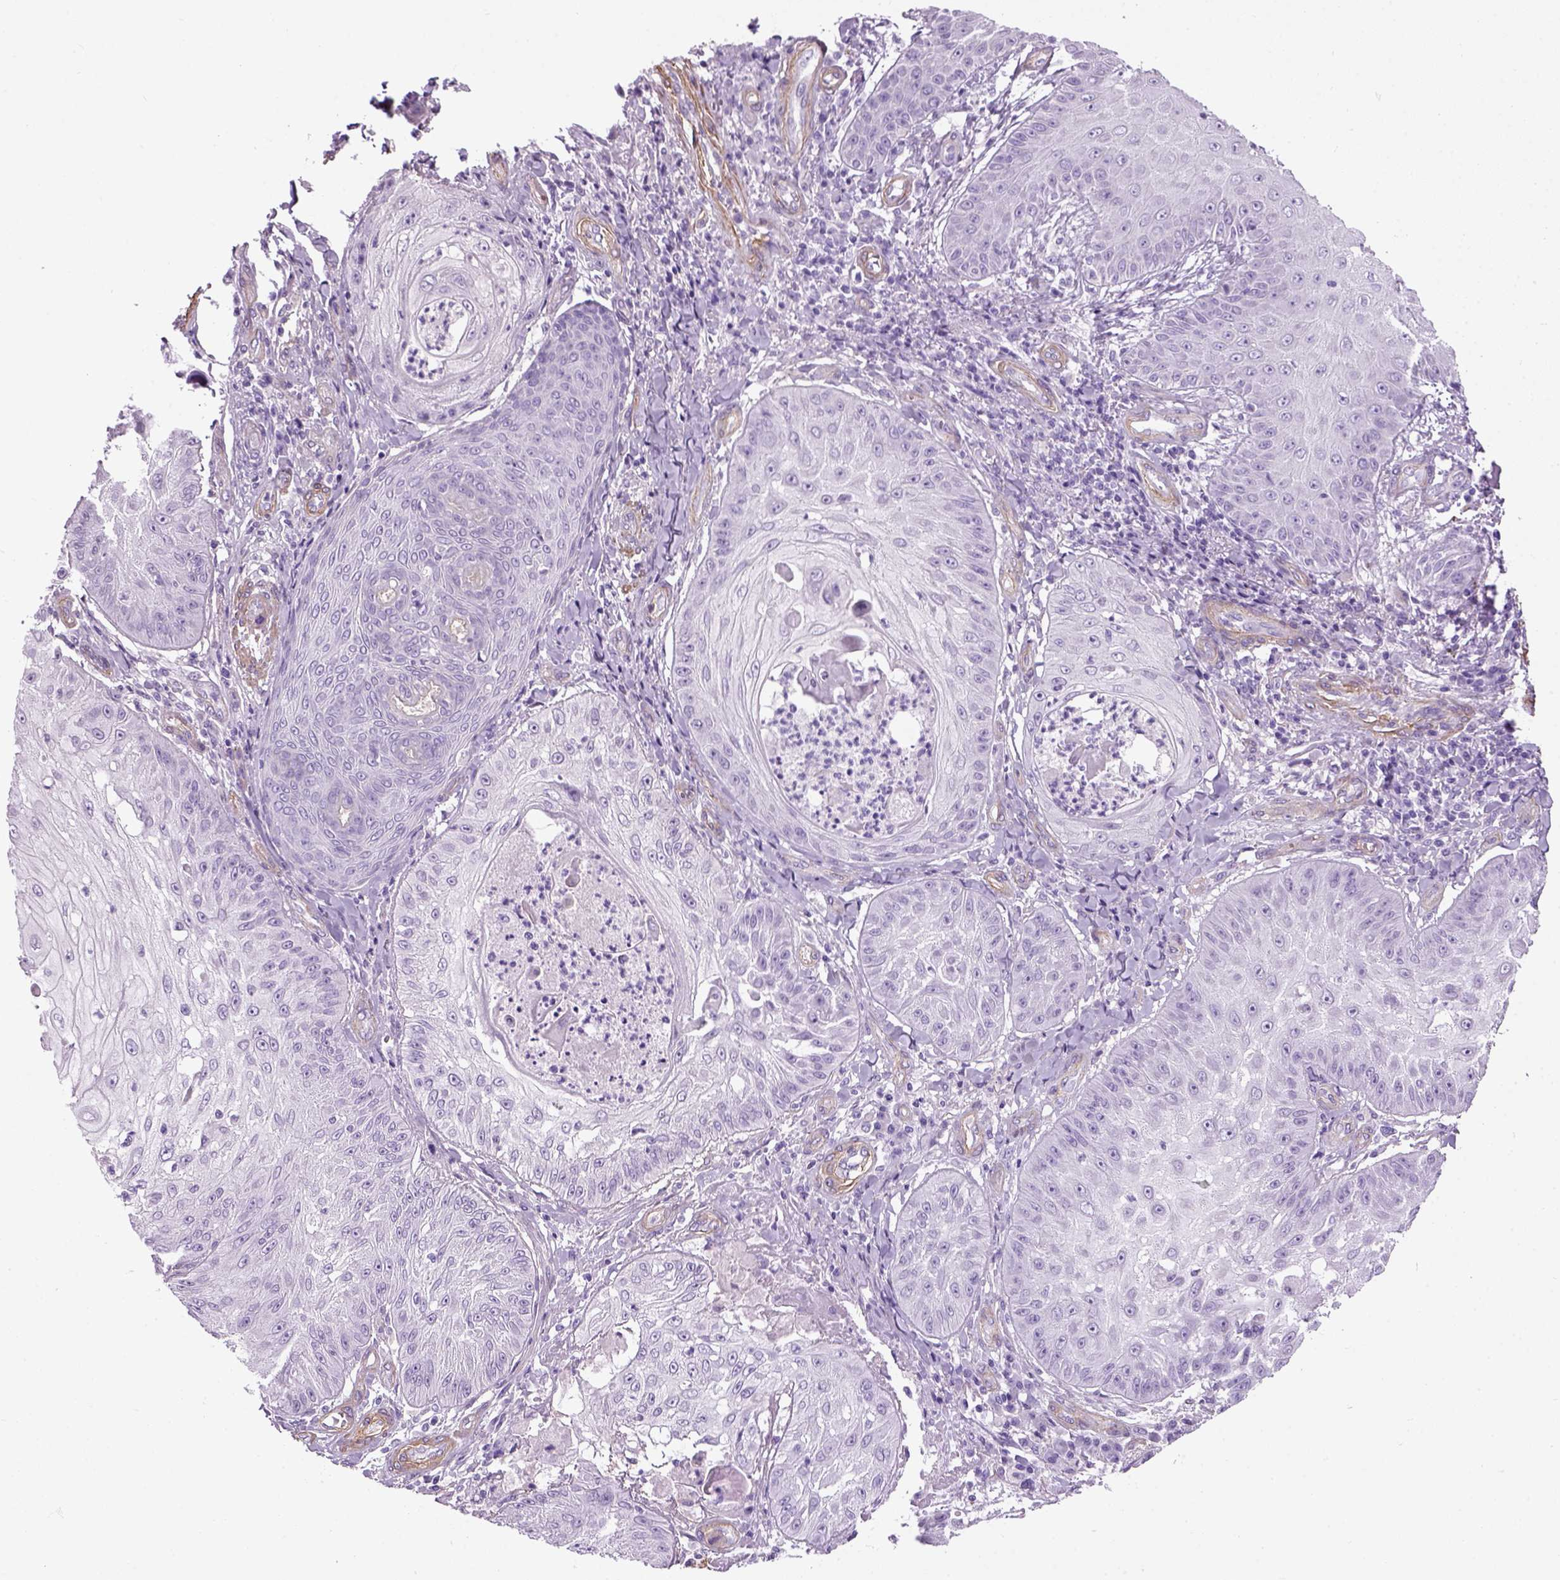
{"staining": {"intensity": "negative", "quantity": "none", "location": "none"}, "tissue": "skin cancer", "cell_type": "Tumor cells", "image_type": "cancer", "snomed": [{"axis": "morphology", "description": "Squamous cell carcinoma, NOS"}, {"axis": "topography", "description": "Skin"}], "caption": "IHC of human skin cancer displays no staining in tumor cells. Nuclei are stained in blue.", "gene": "FAM161A", "patient": {"sex": "male", "age": 70}}